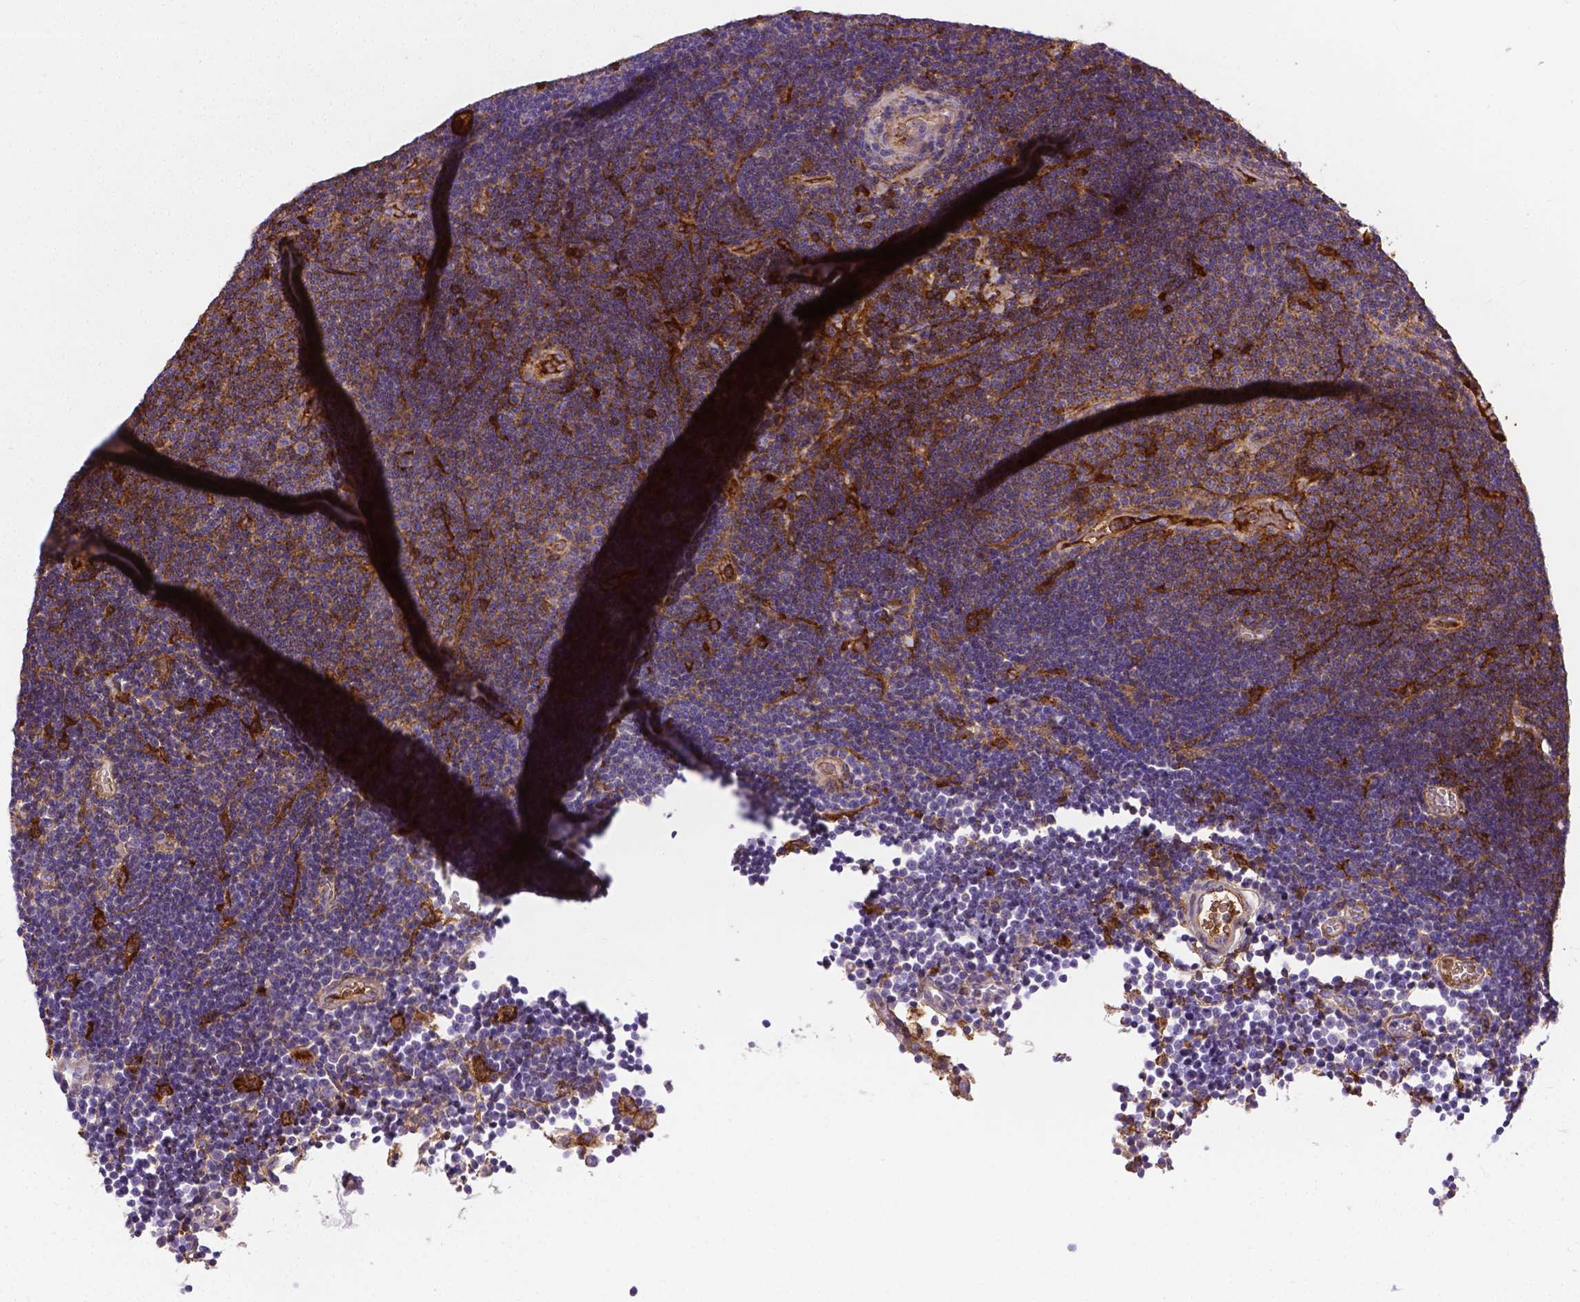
{"staining": {"intensity": "negative", "quantity": "none", "location": "none"}, "tissue": "lymphoma", "cell_type": "Tumor cells", "image_type": "cancer", "snomed": [{"axis": "morphology", "description": "Malignant lymphoma, non-Hodgkin's type, Low grade"}, {"axis": "topography", "description": "Brain"}], "caption": "Protein analysis of malignant lymphoma, non-Hodgkin's type (low-grade) shows no significant staining in tumor cells.", "gene": "APOE", "patient": {"sex": "female", "age": 66}}